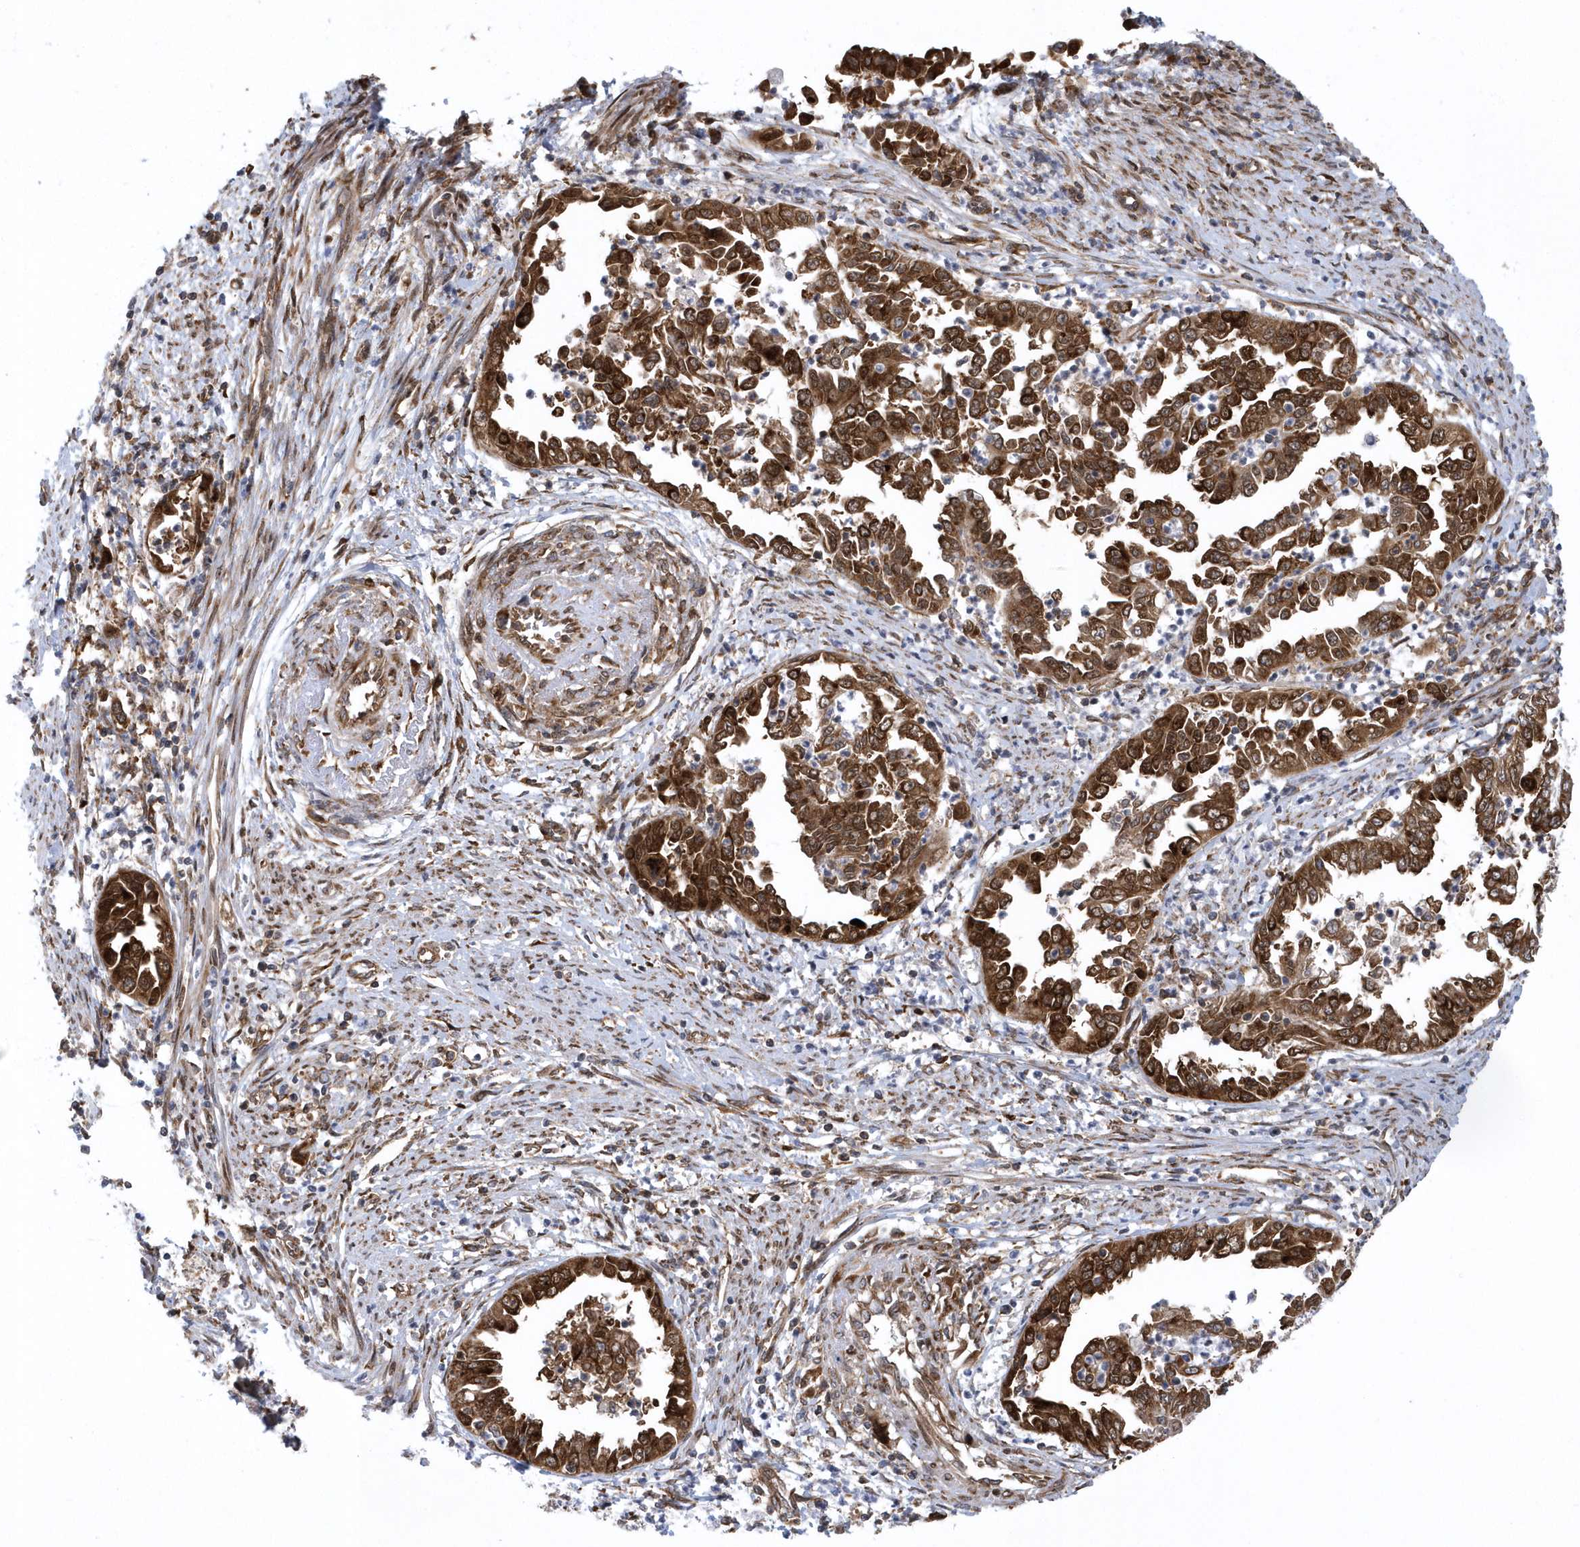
{"staining": {"intensity": "strong", "quantity": ">75%", "location": "cytoplasmic/membranous,nuclear"}, "tissue": "endometrial cancer", "cell_type": "Tumor cells", "image_type": "cancer", "snomed": [{"axis": "morphology", "description": "Adenocarcinoma, NOS"}, {"axis": "topography", "description": "Endometrium"}], "caption": "Brown immunohistochemical staining in human adenocarcinoma (endometrial) reveals strong cytoplasmic/membranous and nuclear expression in approximately >75% of tumor cells.", "gene": "PHF1", "patient": {"sex": "female", "age": 85}}